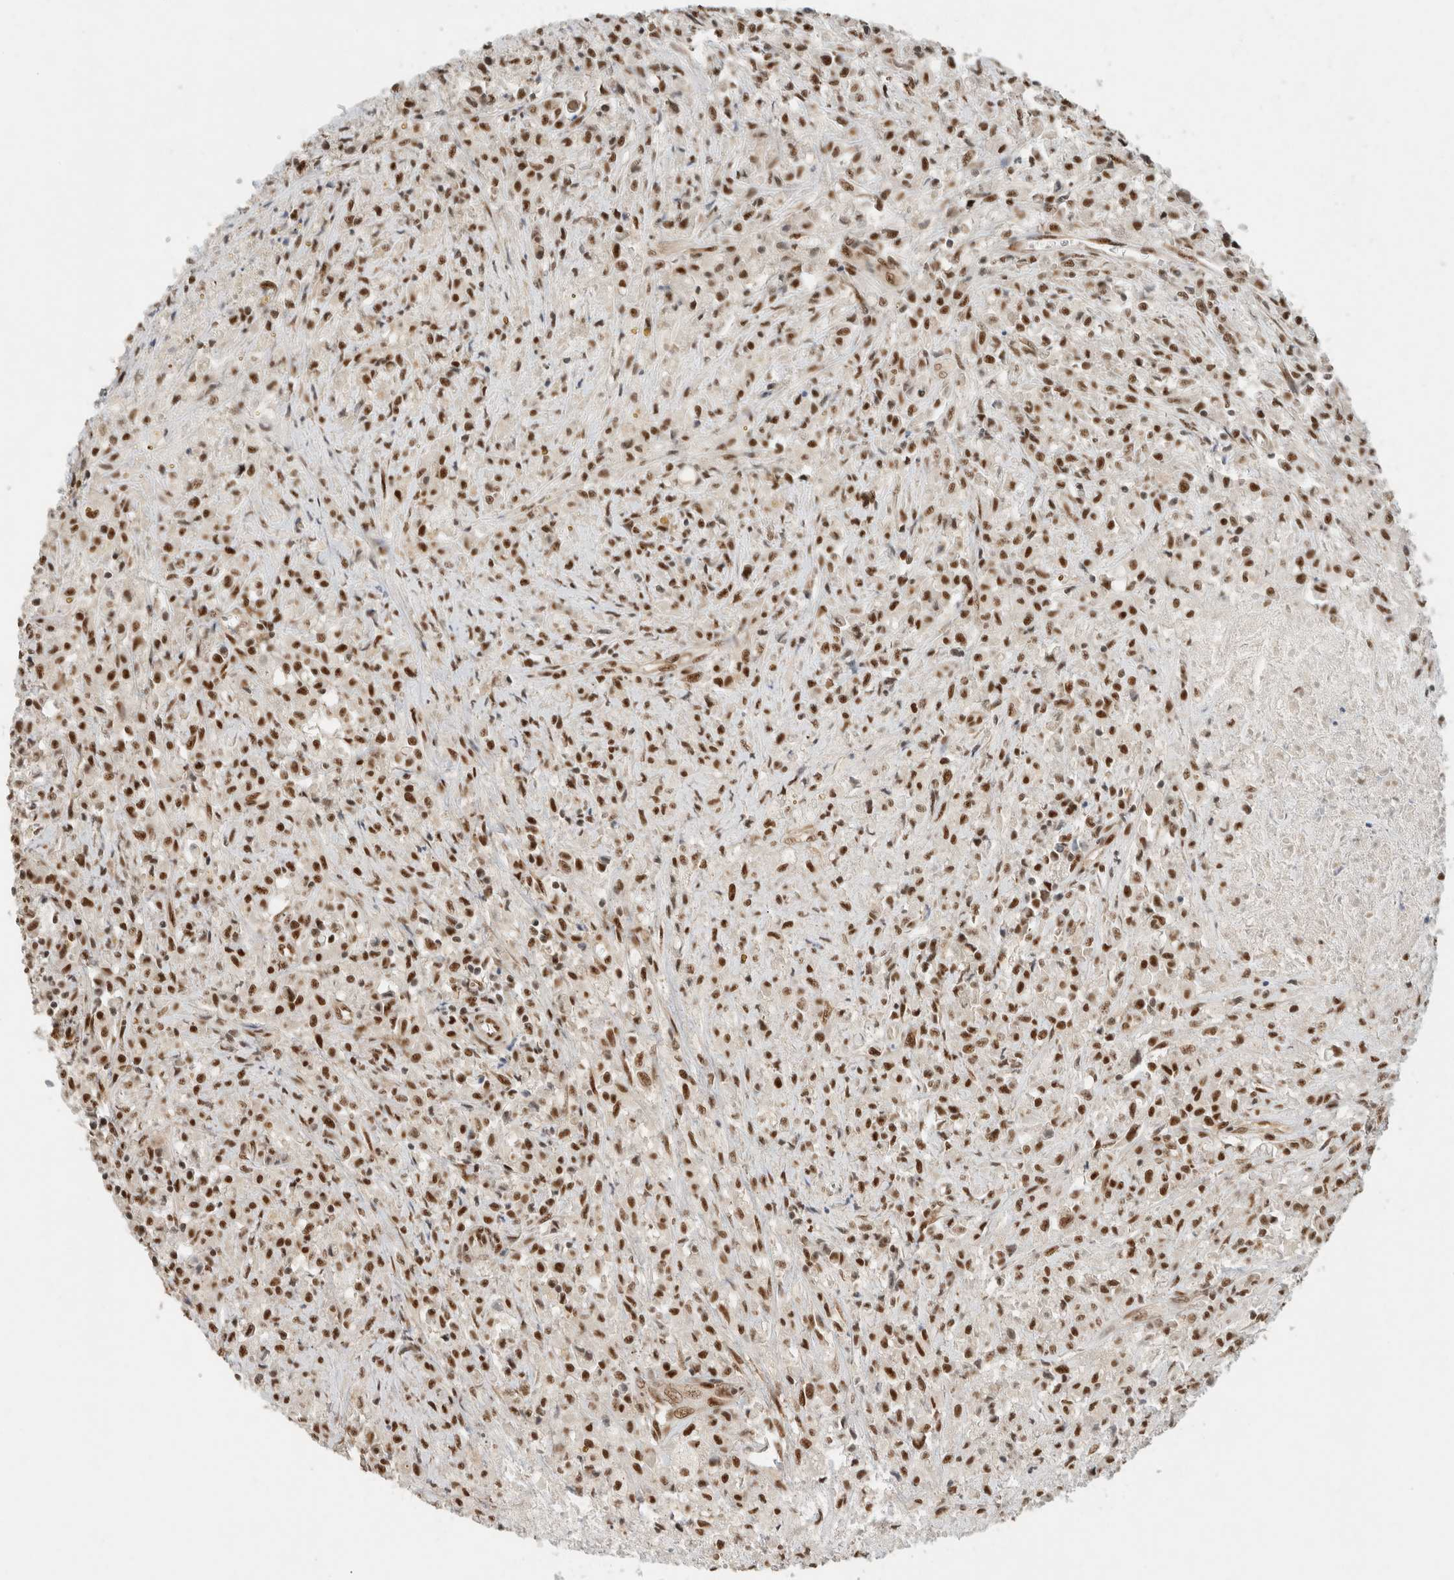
{"staining": {"intensity": "strong", "quantity": ">75%", "location": "nuclear"}, "tissue": "testis cancer", "cell_type": "Tumor cells", "image_type": "cancer", "snomed": [{"axis": "morphology", "description": "Carcinoma, Embryonal, NOS"}, {"axis": "topography", "description": "Testis"}], "caption": "Strong nuclear staining is present in approximately >75% of tumor cells in embryonal carcinoma (testis).", "gene": "DDX42", "patient": {"sex": "male", "age": 2}}